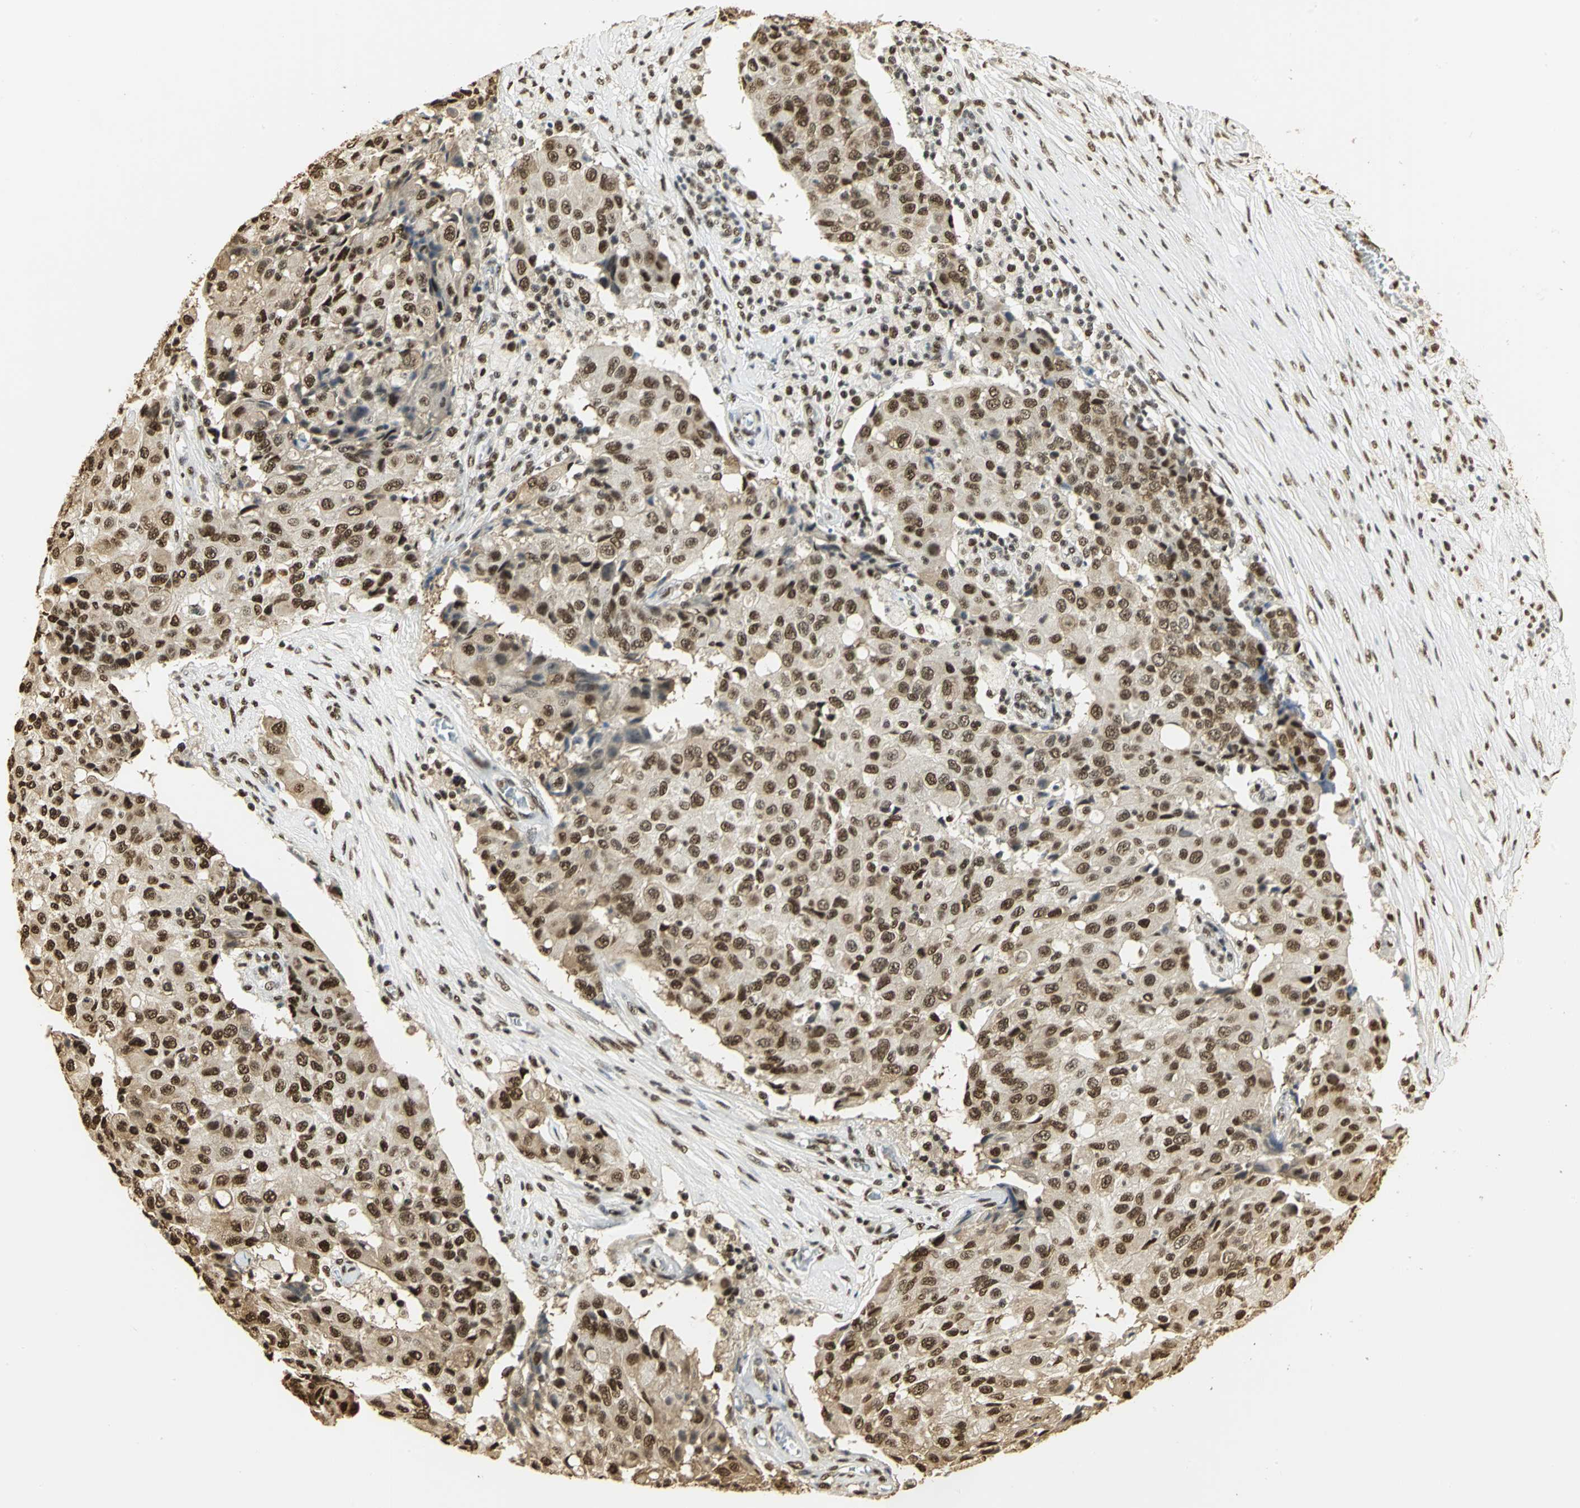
{"staining": {"intensity": "strong", "quantity": ">75%", "location": "nuclear"}, "tissue": "ovarian cancer", "cell_type": "Tumor cells", "image_type": "cancer", "snomed": [{"axis": "morphology", "description": "Carcinoma, endometroid"}, {"axis": "topography", "description": "Ovary"}], "caption": "Immunohistochemistry (IHC) micrograph of human ovarian cancer (endometroid carcinoma) stained for a protein (brown), which displays high levels of strong nuclear positivity in approximately >75% of tumor cells.", "gene": "SET", "patient": {"sex": "female", "age": 42}}